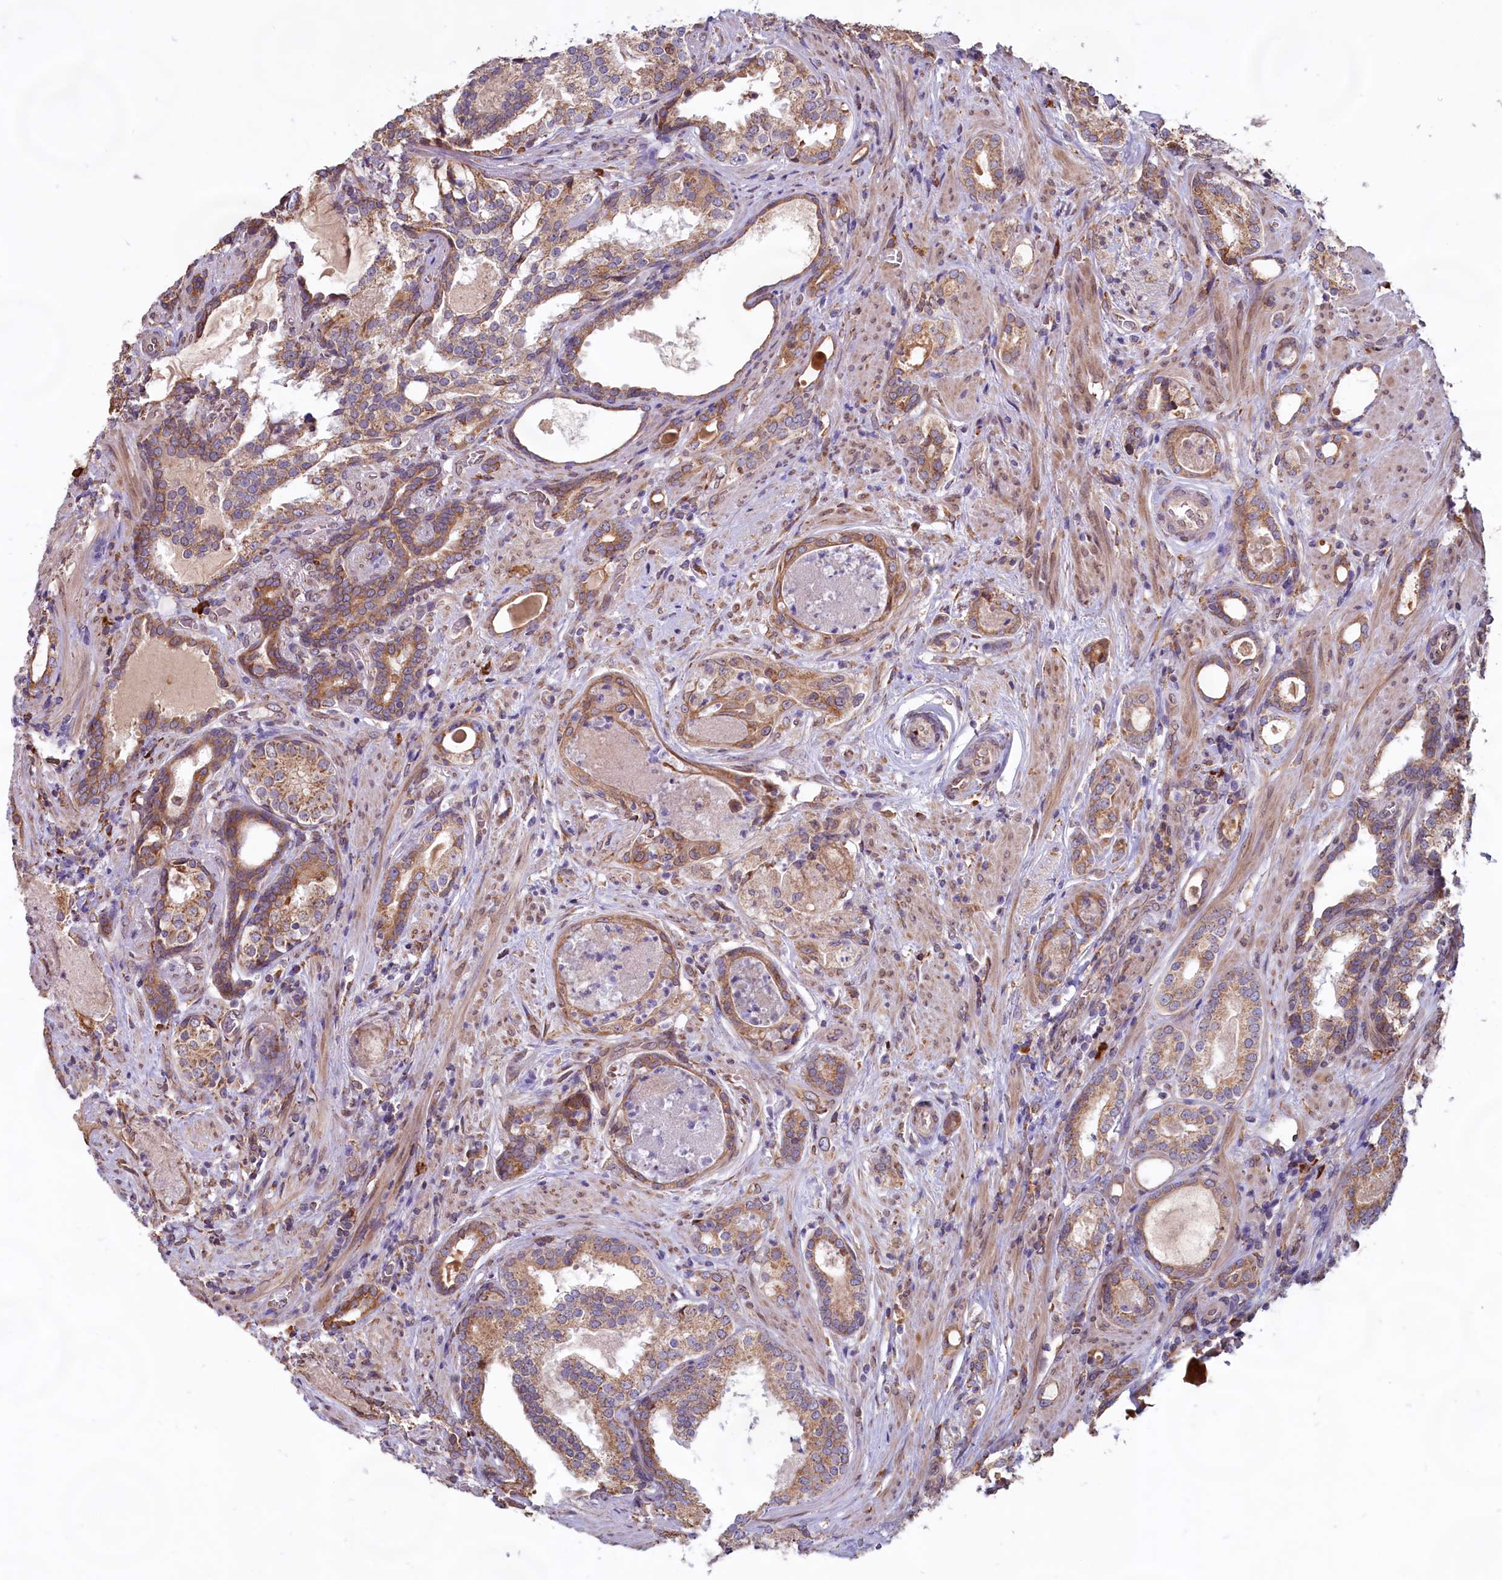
{"staining": {"intensity": "moderate", "quantity": ">75%", "location": "cytoplasmic/membranous"}, "tissue": "prostate cancer", "cell_type": "Tumor cells", "image_type": "cancer", "snomed": [{"axis": "morphology", "description": "Adenocarcinoma, High grade"}, {"axis": "topography", "description": "Prostate"}], "caption": "Prostate cancer stained with a brown dye exhibits moderate cytoplasmic/membranous positive expression in about >75% of tumor cells.", "gene": "TBC1D19", "patient": {"sex": "male", "age": 58}}